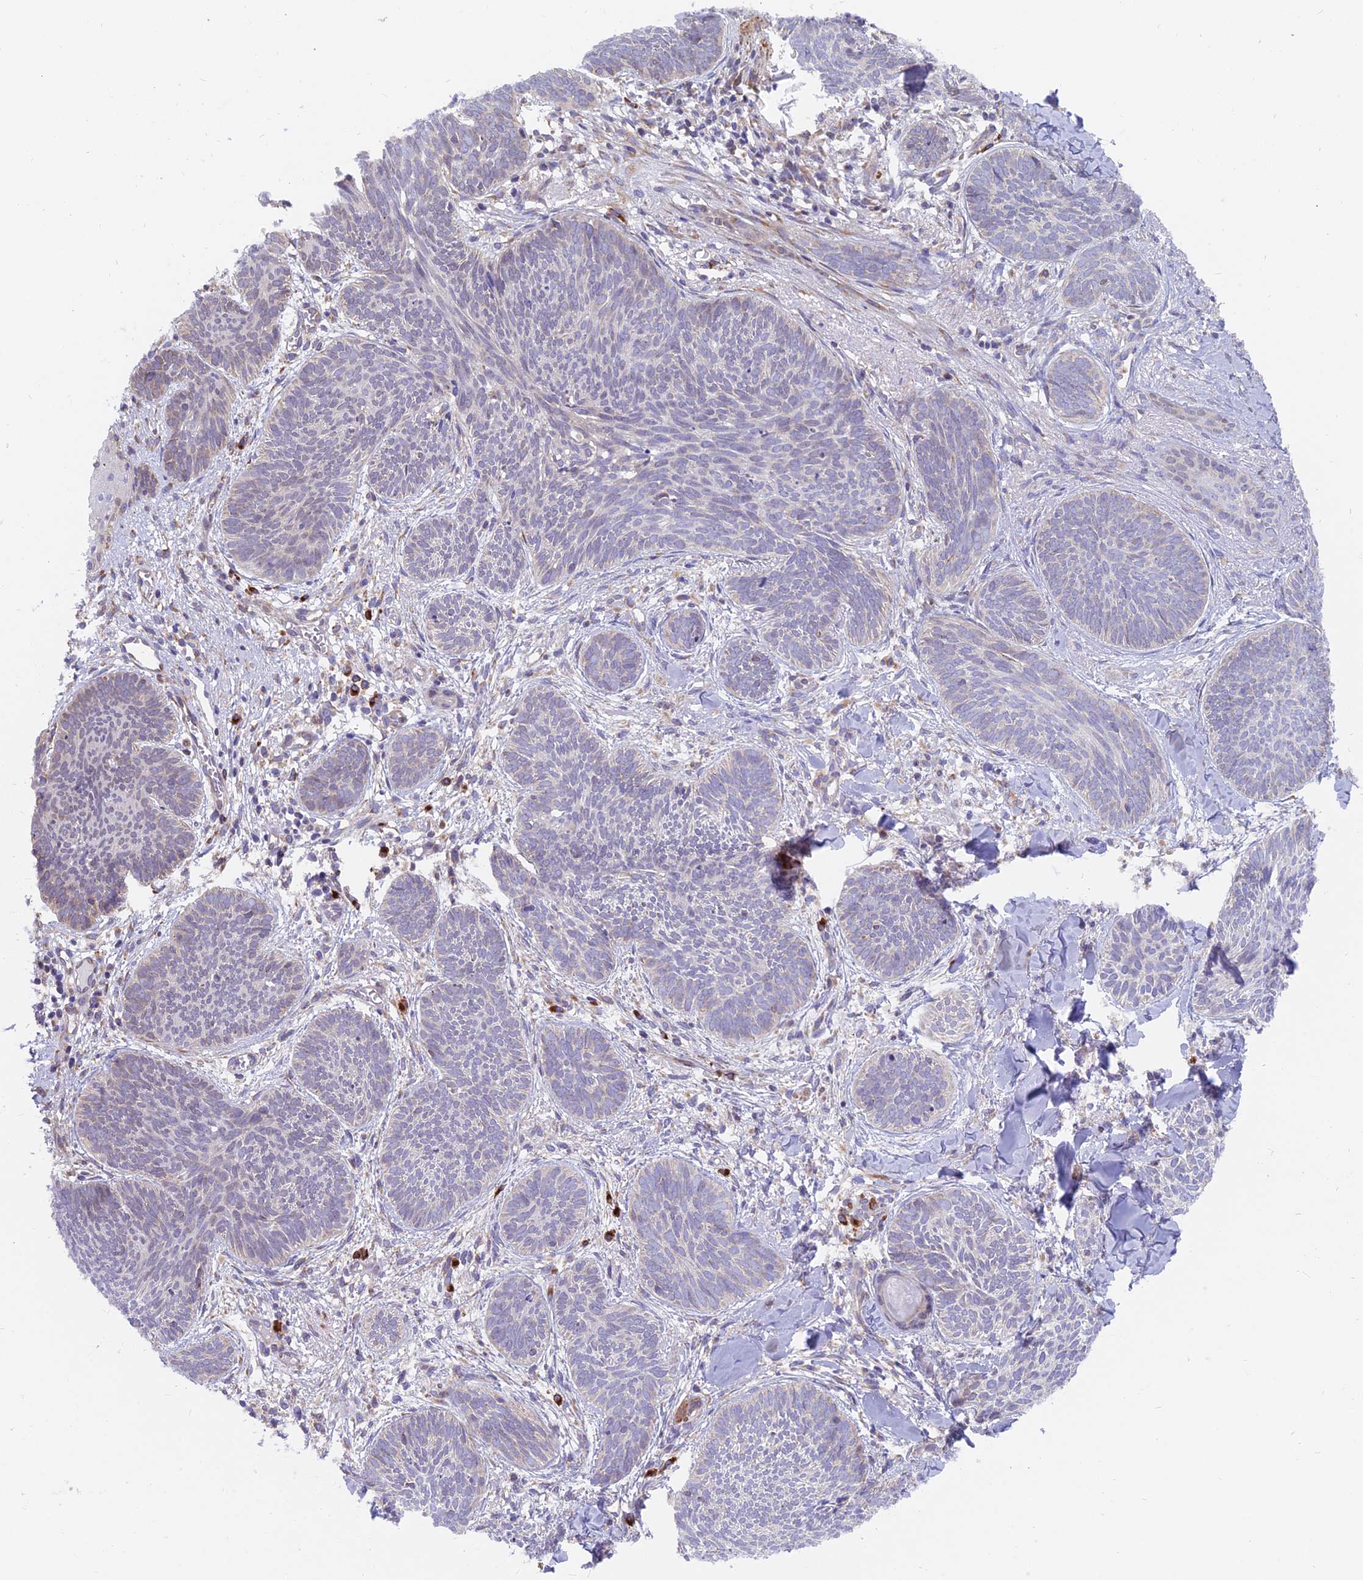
{"staining": {"intensity": "negative", "quantity": "none", "location": "none"}, "tissue": "skin cancer", "cell_type": "Tumor cells", "image_type": "cancer", "snomed": [{"axis": "morphology", "description": "Basal cell carcinoma"}, {"axis": "topography", "description": "Skin"}], "caption": "Micrograph shows no significant protein positivity in tumor cells of skin basal cell carcinoma.", "gene": "TBC1D20", "patient": {"sex": "female", "age": 81}}